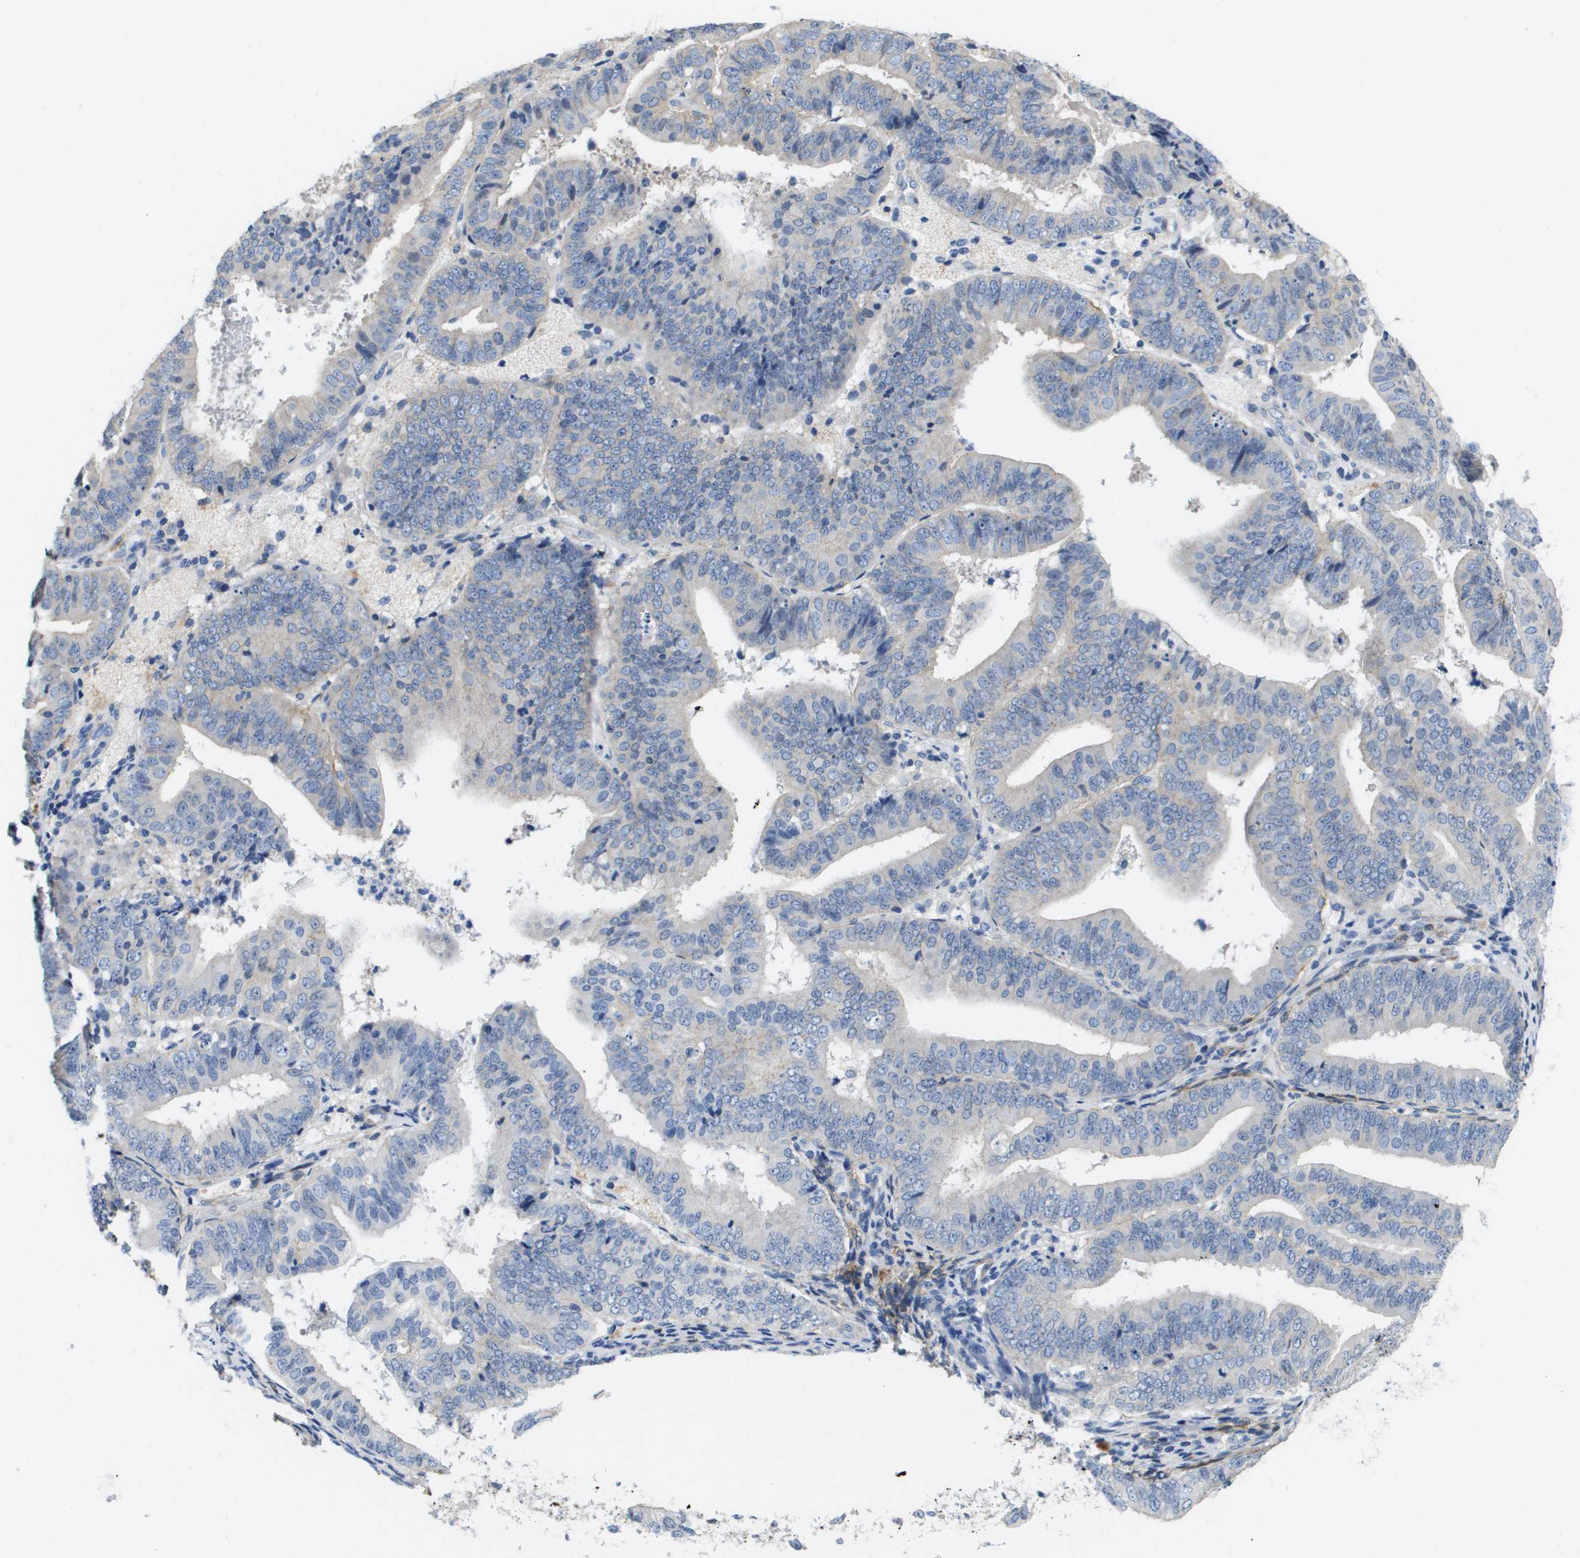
{"staining": {"intensity": "negative", "quantity": "none", "location": "none"}, "tissue": "endometrial cancer", "cell_type": "Tumor cells", "image_type": "cancer", "snomed": [{"axis": "morphology", "description": "Adenocarcinoma, NOS"}, {"axis": "topography", "description": "Endometrium"}], "caption": "This is an immunohistochemistry (IHC) photomicrograph of adenocarcinoma (endometrial). There is no expression in tumor cells.", "gene": "LPP", "patient": {"sex": "female", "age": 63}}